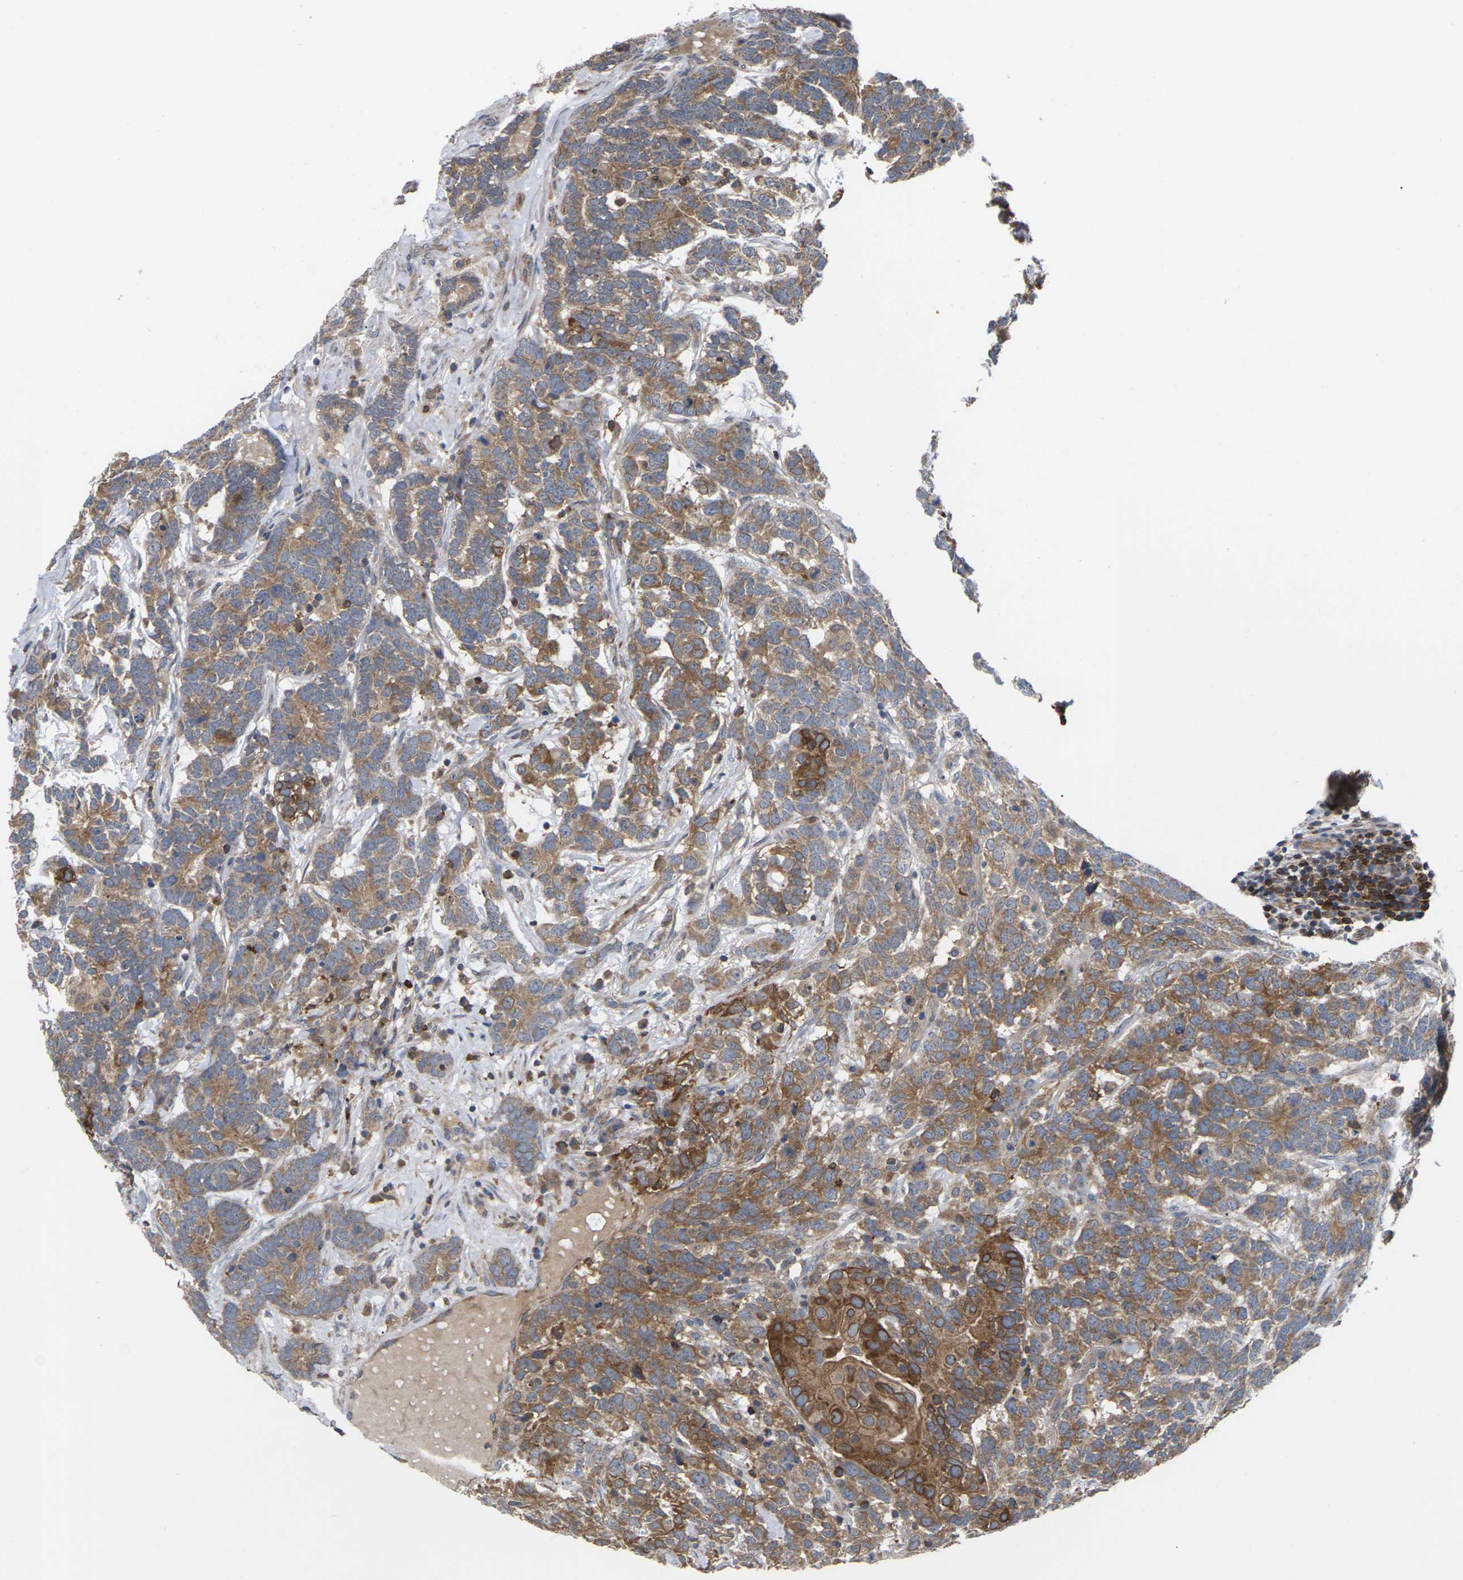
{"staining": {"intensity": "moderate", "quantity": ">75%", "location": "cytoplasmic/membranous"}, "tissue": "testis cancer", "cell_type": "Tumor cells", "image_type": "cancer", "snomed": [{"axis": "morphology", "description": "Carcinoma, Embryonal, NOS"}, {"axis": "topography", "description": "Testis"}], "caption": "About >75% of tumor cells in human testis cancer (embryonal carcinoma) exhibit moderate cytoplasmic/membranous protein expression as visualized by brown immunohistochemical staining.", "gene": "TIAM1", "patient": {"sex": "male", "age": 26}}